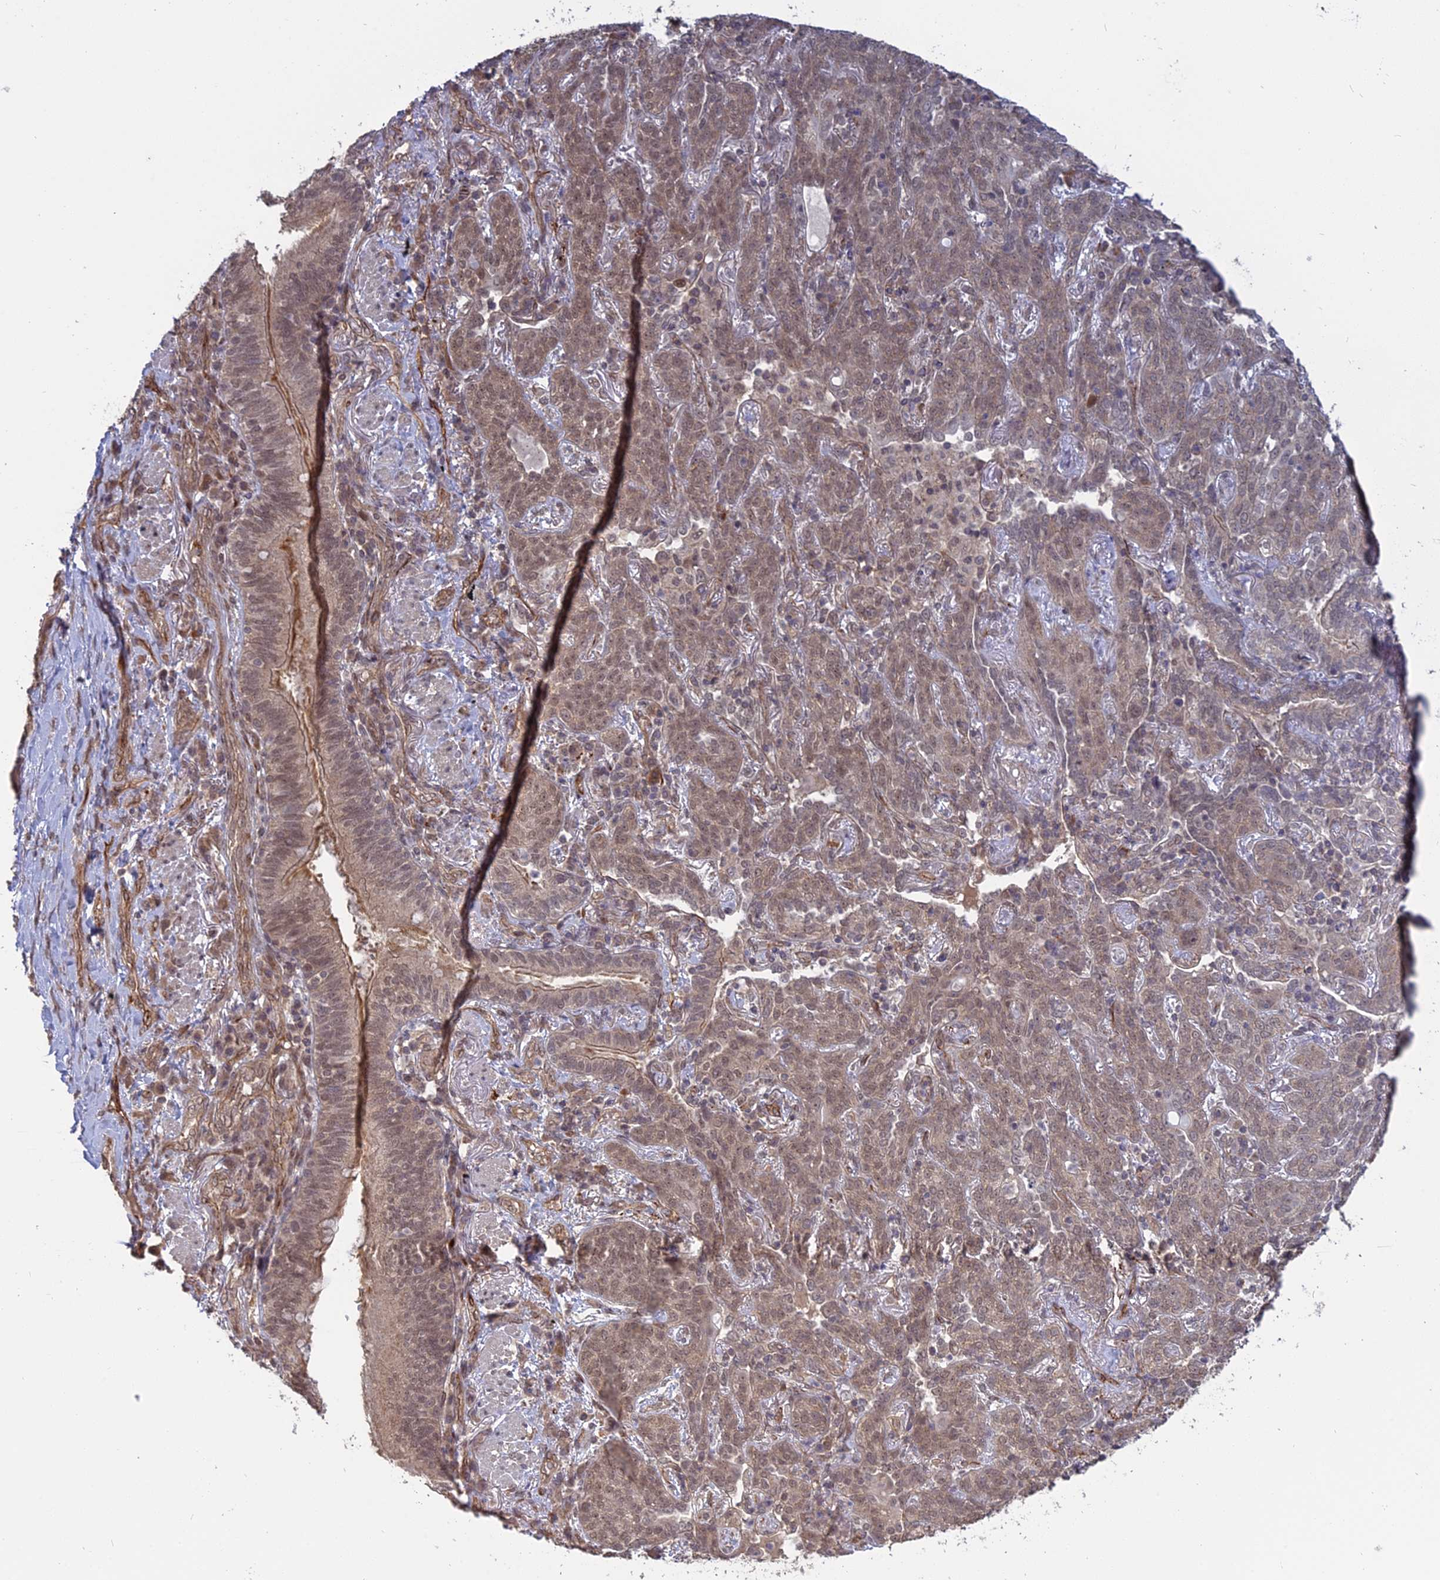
{"staining": {"intensity": "weak", "quantity": ">75%", "location": "cytoplasmic/membranous,nuclear"}, "tissue": "lung cancer", "cell_type": "Tumor cells", "image_type": "cancer", "snomed": [{"axis": "morphology", "description": "Squamous cell carcinoma, NOS"}, {"axis": "topography", "description": "Lung"}], "caption": "Weak cytoplasmic/membranous and nuclear protein expression is identified in approximately >75% of tumor cells in squamous cell carcinoma (lung).", "gene": "PKIG", "patient": {"sex": "female", "age": 70}}